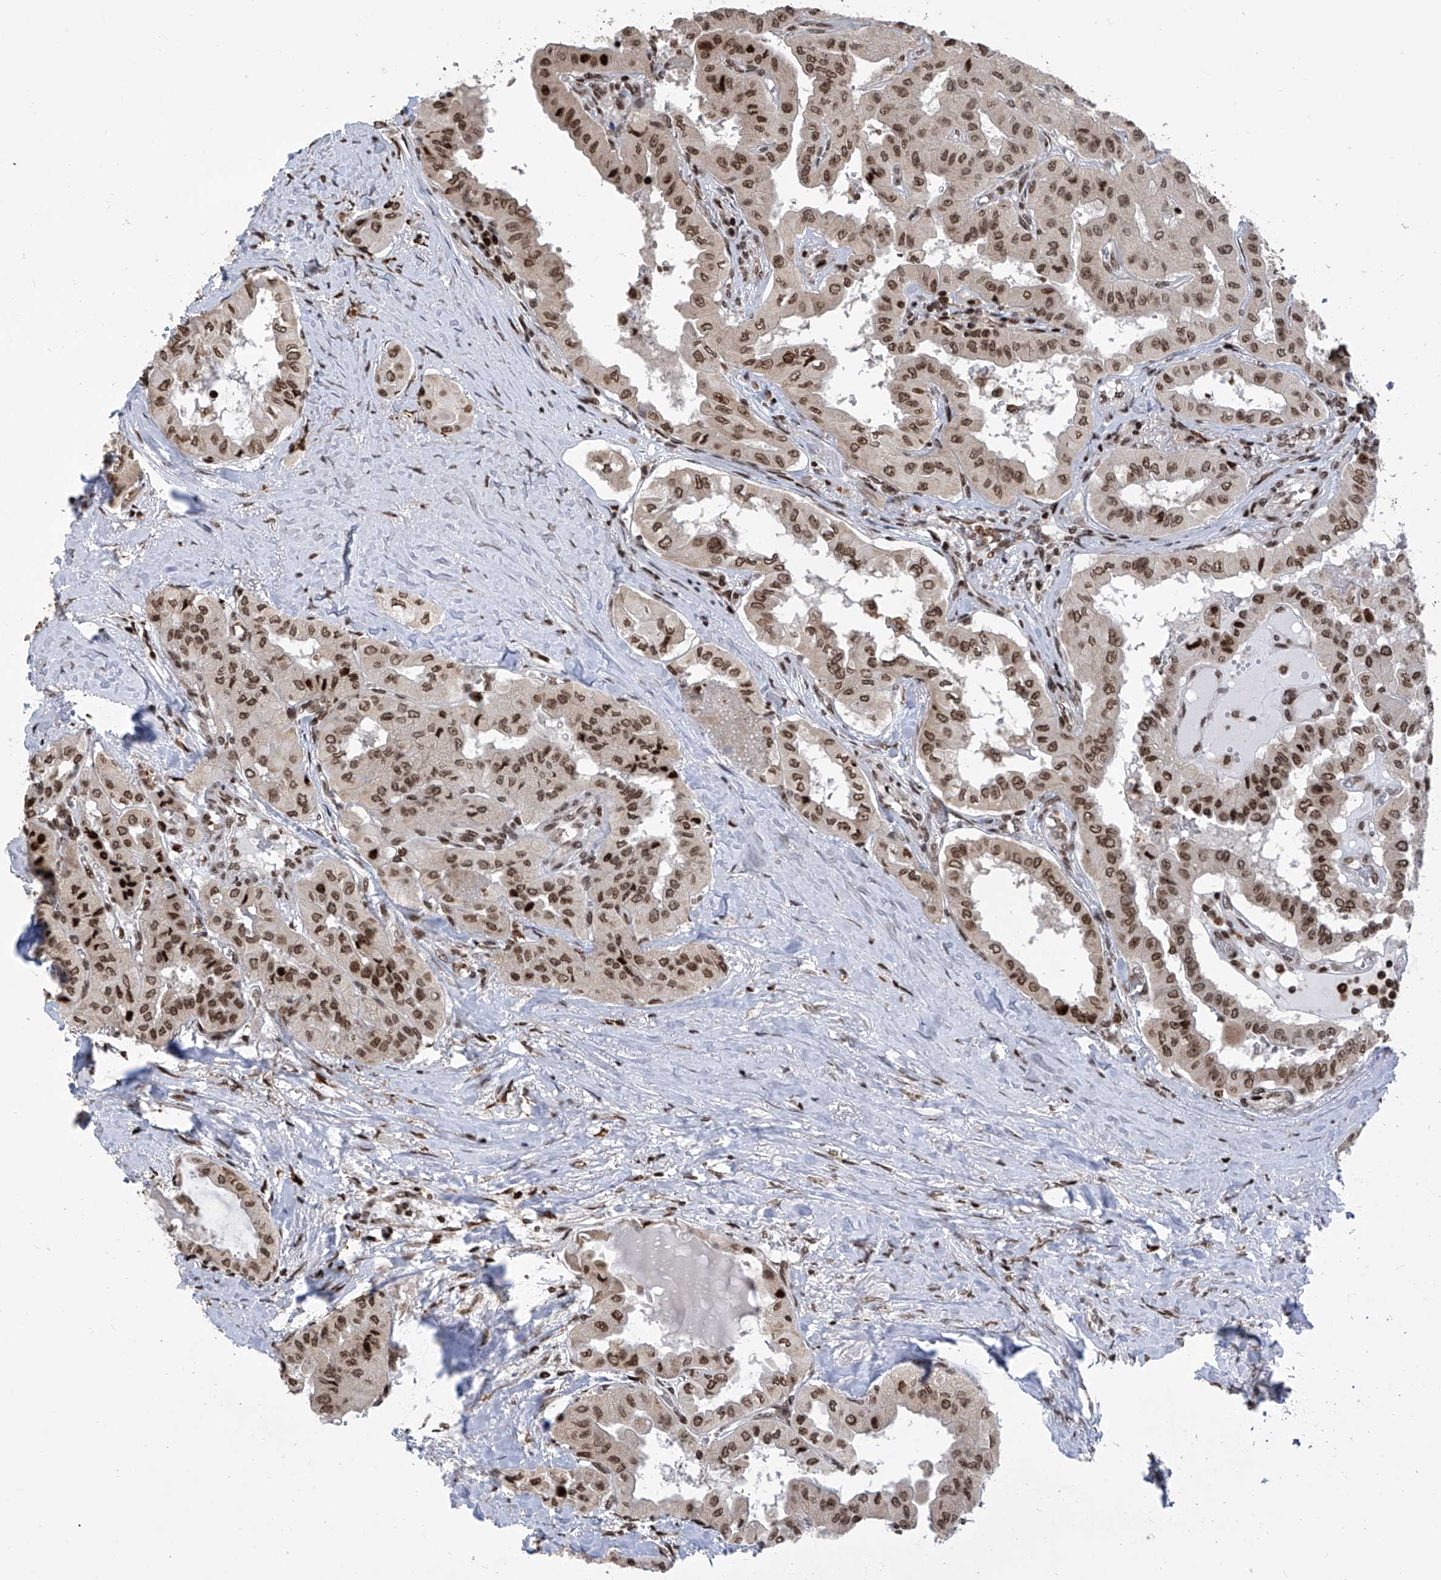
{"staining": {"intensity": "strong", "quantity": ">75%", "location": "nuclear"}, "tissue": "thyroid cancer", "cell_type": "Tumor cells", "image_type": "cancer", "snomed": [{"axis": "morphology", "description": "Papillary adenocarcinoma, NOS"}, {"axis": "topography", "description": "Thyroid gland"}], "caption": "Approximately >75% of tumor cells in human thyroid cancer (papillary adenocarcinoma) exhibit strong nuclear protein expression as visualized by brown immunohistochemical staining.", "gene": "PAK1IP1", "patient": {"sex": "female", "age": 59}}